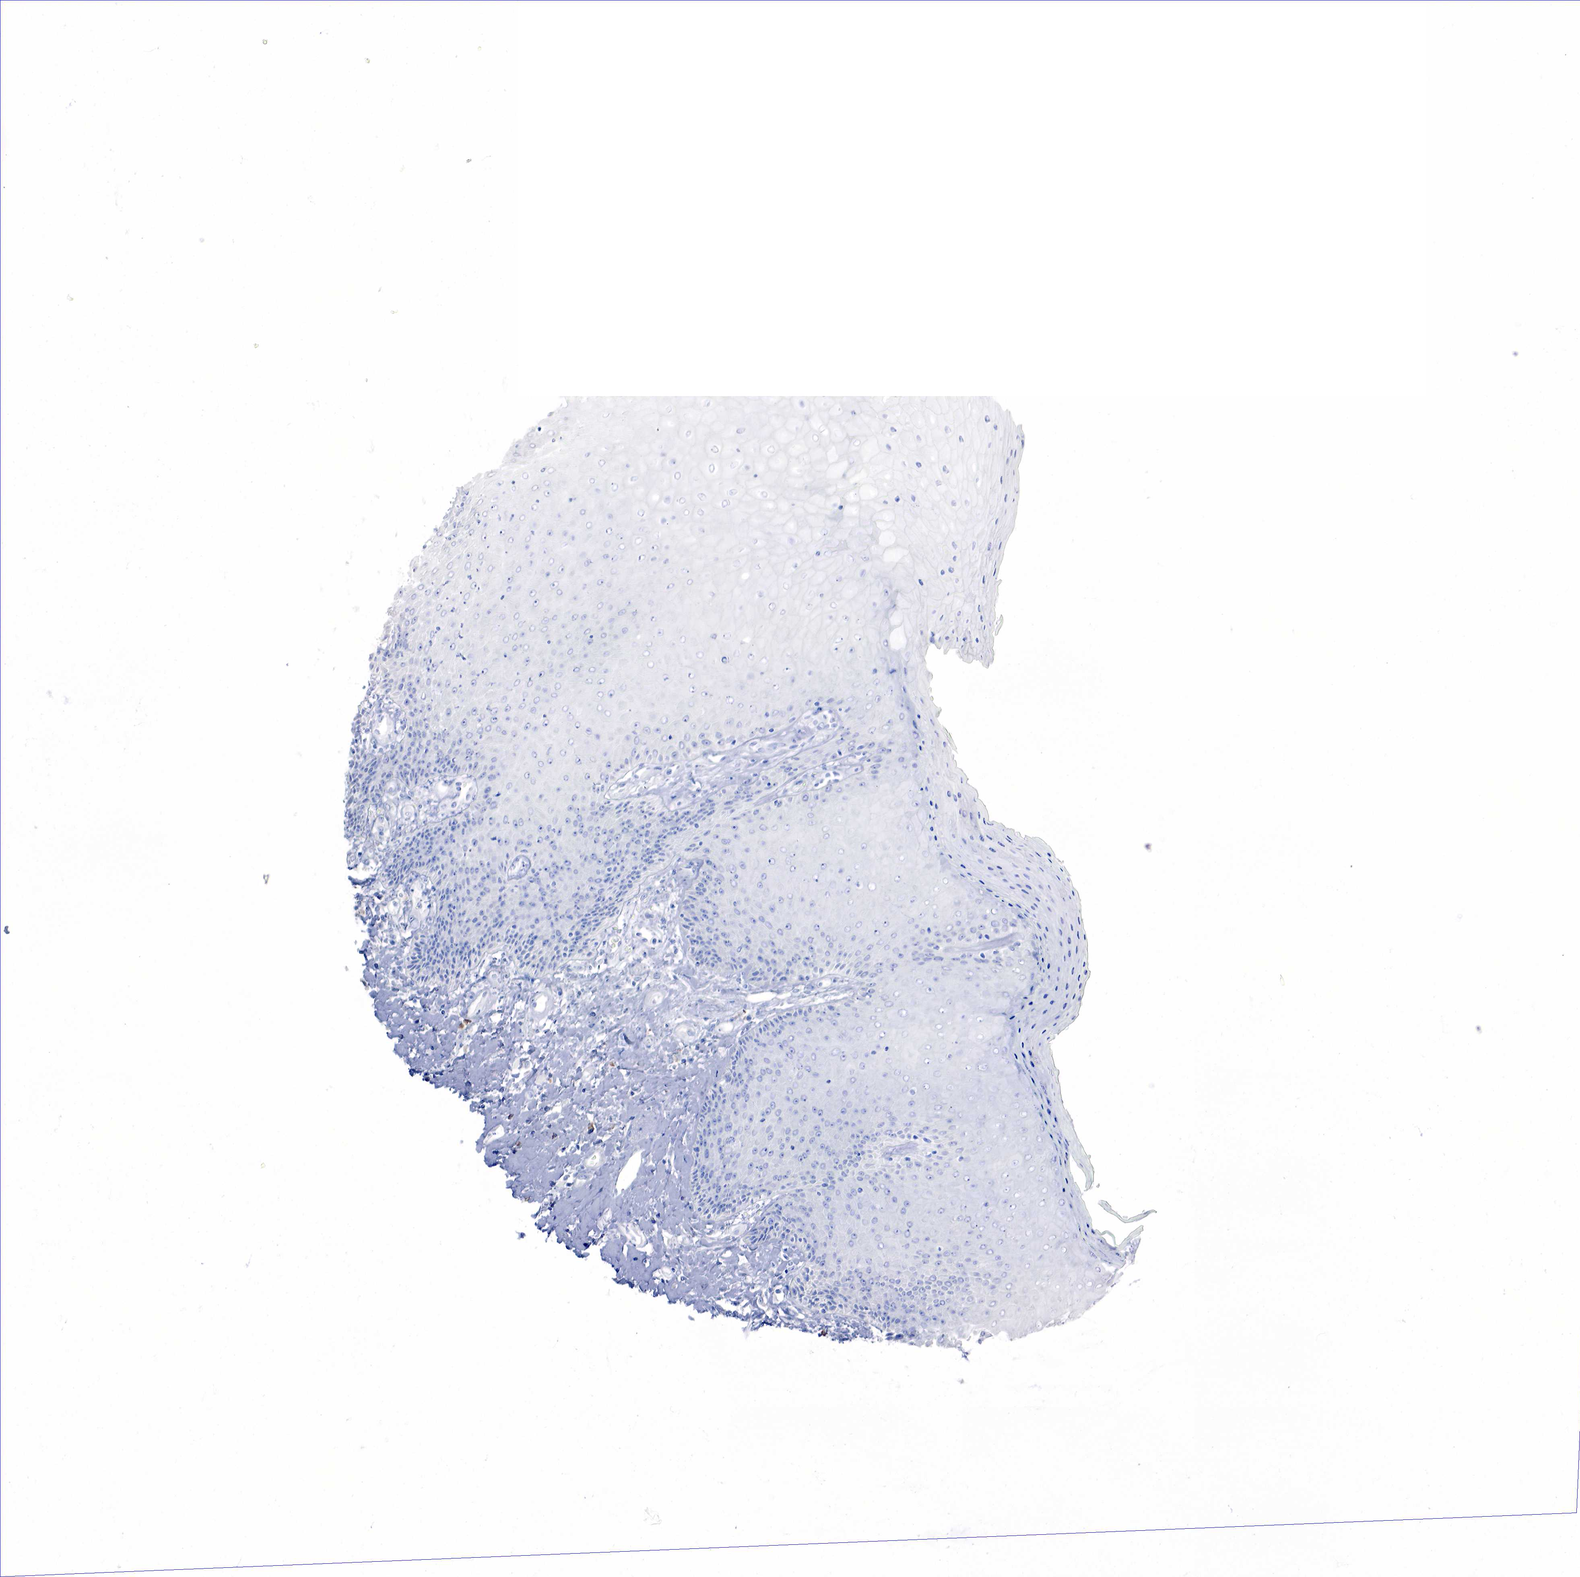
{"staining": {"intensity": "moderate", "quantity": "<25%", "location": "cytoplasmic/membranous"}, "tissue": "skin", "cell_type": "Epidermal cells", "image_type": "normal", "snomed": [{"axis": "morphology", "description": "Normal tissue, NOS"}, {"axis": "topography", "description": "Skin"}, {"axis": "topography", "description": "Anal"}], "caption": "A high-resolution image shows immunohistochemistry staining of unremarkable skin, which displays moderate cytoplasmic/membranous positivity in approximately <25% of epidermal cells.", "gene": "CHGA", "patient": {"sex": "male", "age": 61}}